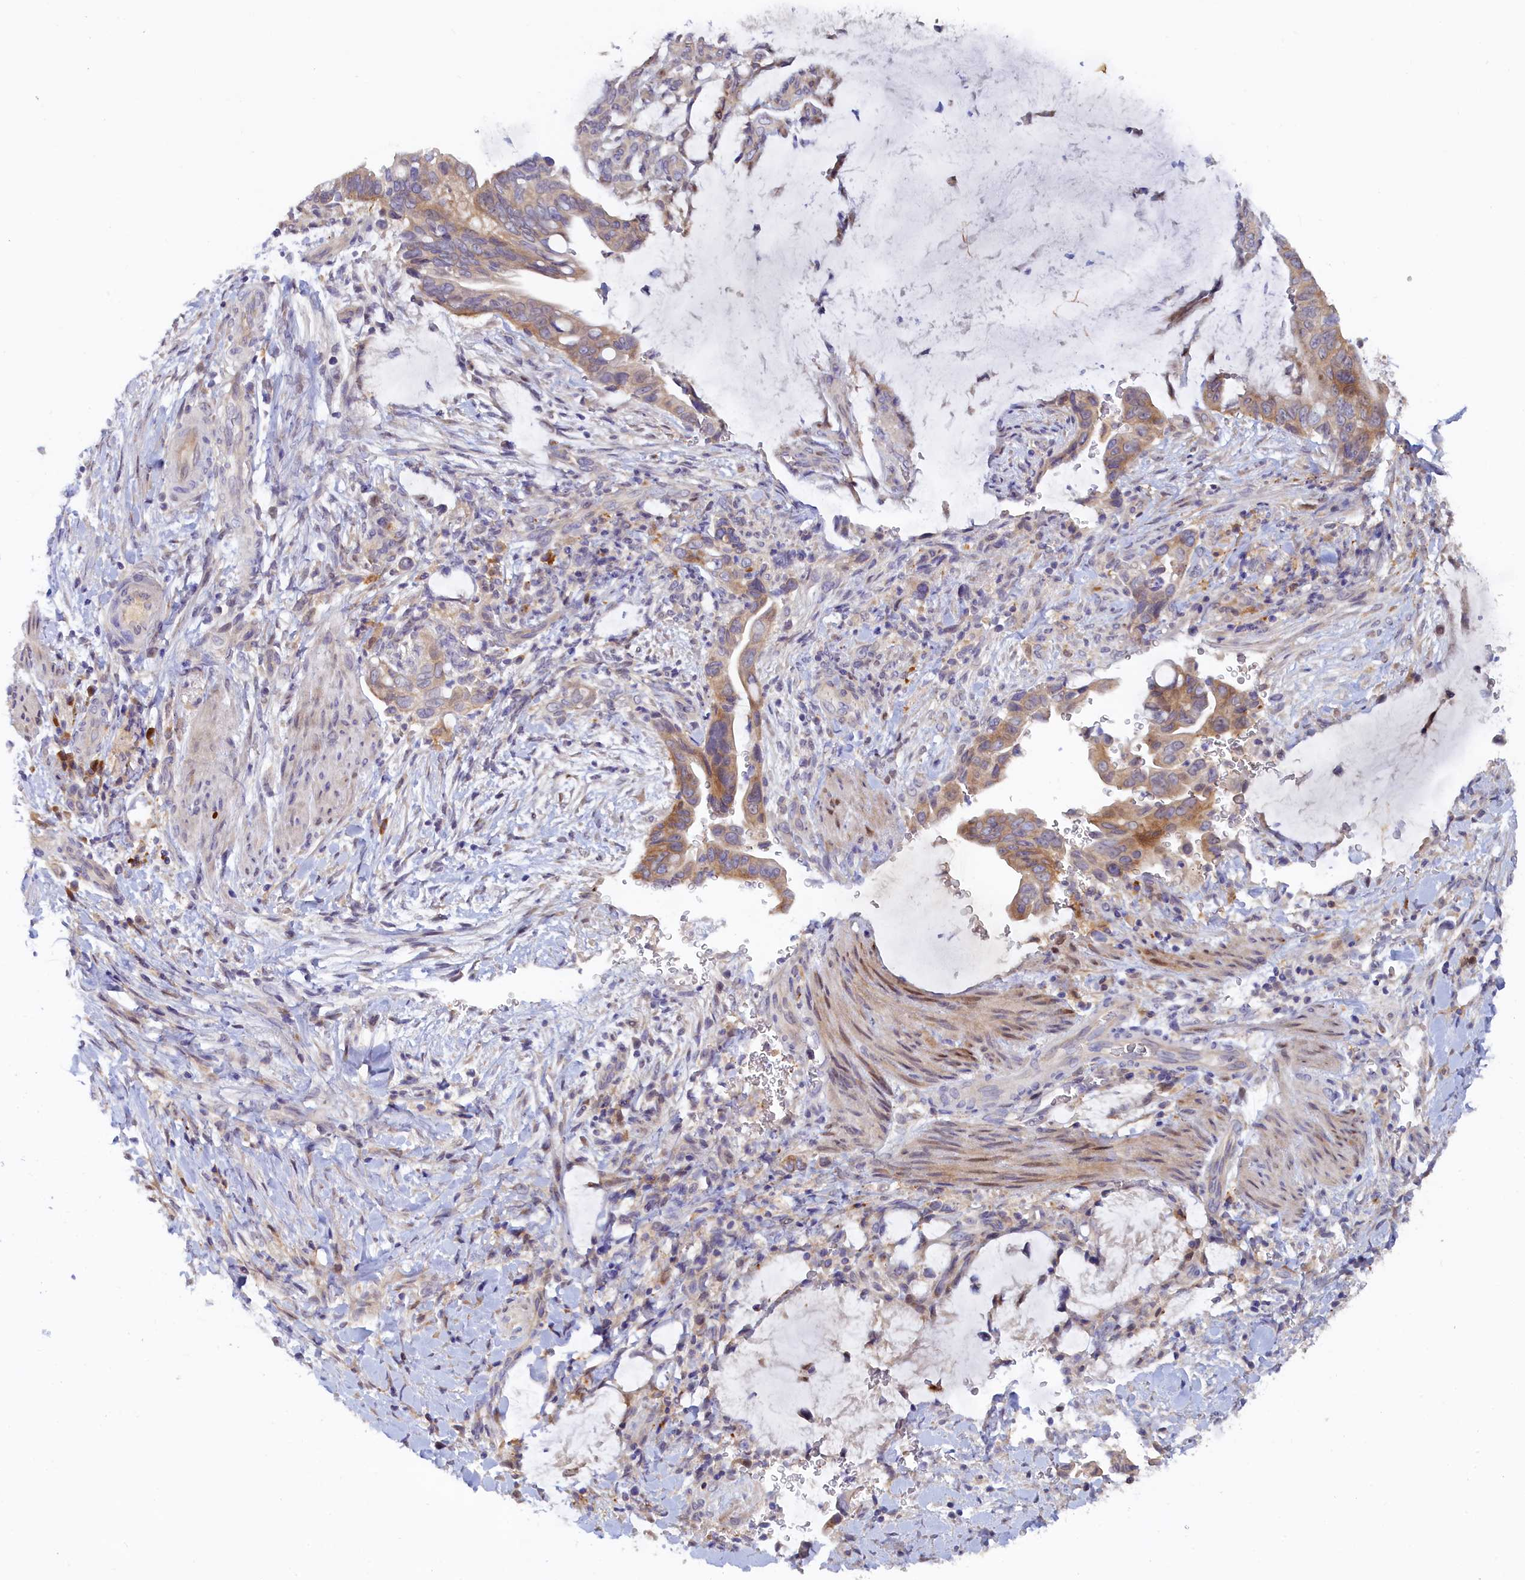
{"staining": {"intensity": "moderate", "quantity": "25%-75%", "location": "cytoplasmic/membranous"}, "tissue": "pancreatic cancer", "cell_type": "Tumor cells", "image_type": "cancer", "snomed": [{"axis": "morphology", "description": "Adenocarcinoma, NOS"}, {"axis": "topography", "description": "Pancreas"}], "caption": "The immunohistochemical stain labels moderate cytoplasmic/membranous staining in tumor cells of pancreatic cancer tissue. The protein of interest is stained brown, and the nuclei are stained in blue (DAB (3,3'-diaminobenzidine) IHC with brightfield microscopy, high magnification).", "gene": "SPATA5L1", "patient": {"sex": "male", "age": 75}}